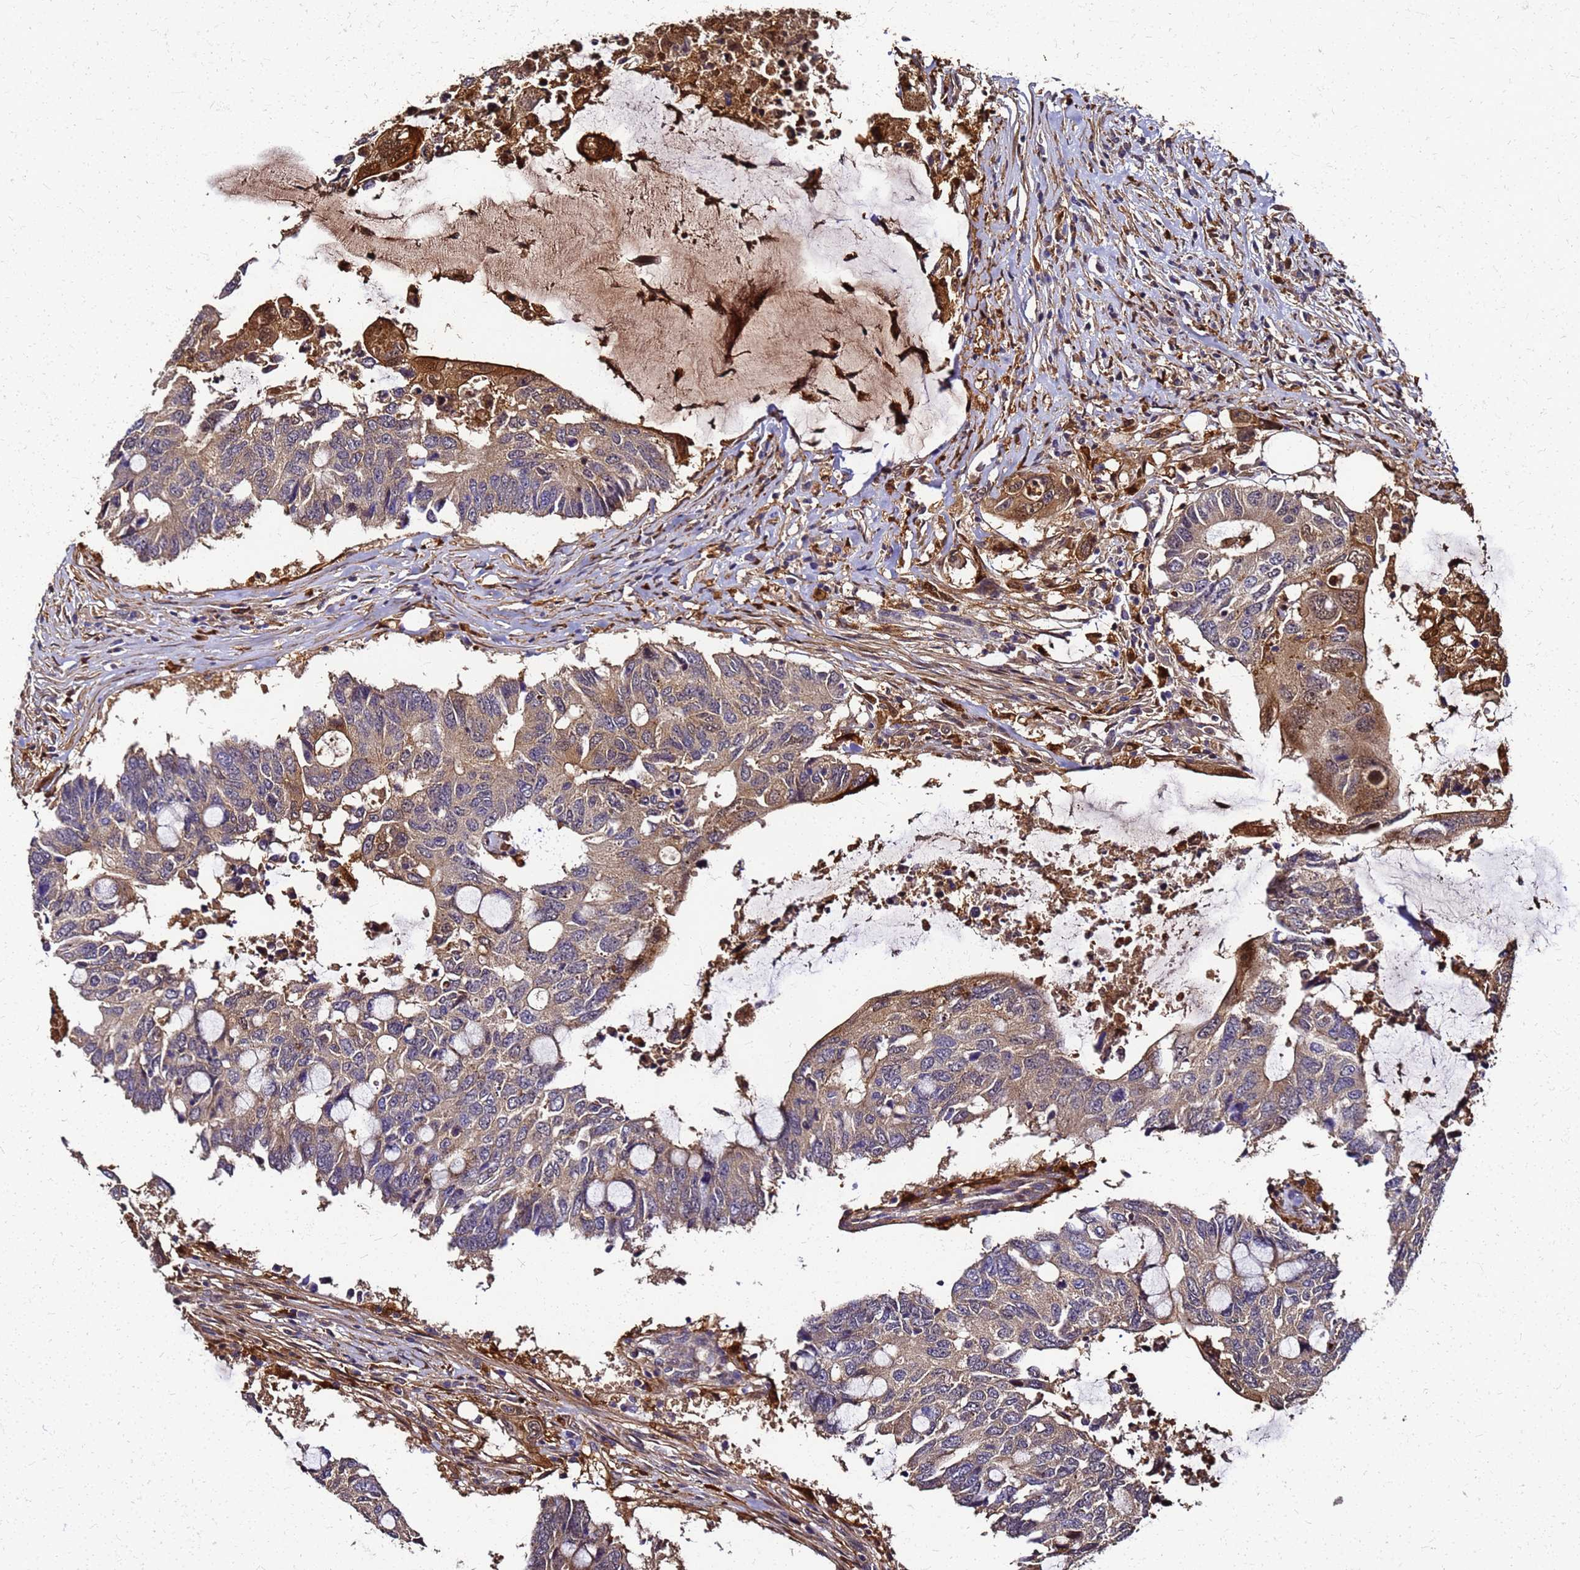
{"staining": {"intensity": "moderate", "quantity": "<25%", "location": "cytoplasmic/membranous,nuclear"}, "tissue": "colorectal cancer", "cell_type": "Tumor cells", "image_type": "cancer", "snomed": [{"axis": "morphology", "description": "Adenocarcinoma, NOS"}, {"axis": "topography", "description": "Colon"}], "caption": "DAB (3,3'-diaminobenzidine) immunohistochemical staining of colorectal adenocarcinoma demonstrates moderate cytoplasmic/membranous and nuclear protein positivity in approximately <25% of tumor cells.", "gene": "S100A11", "patient": {"sex": "male", "age": 71}}